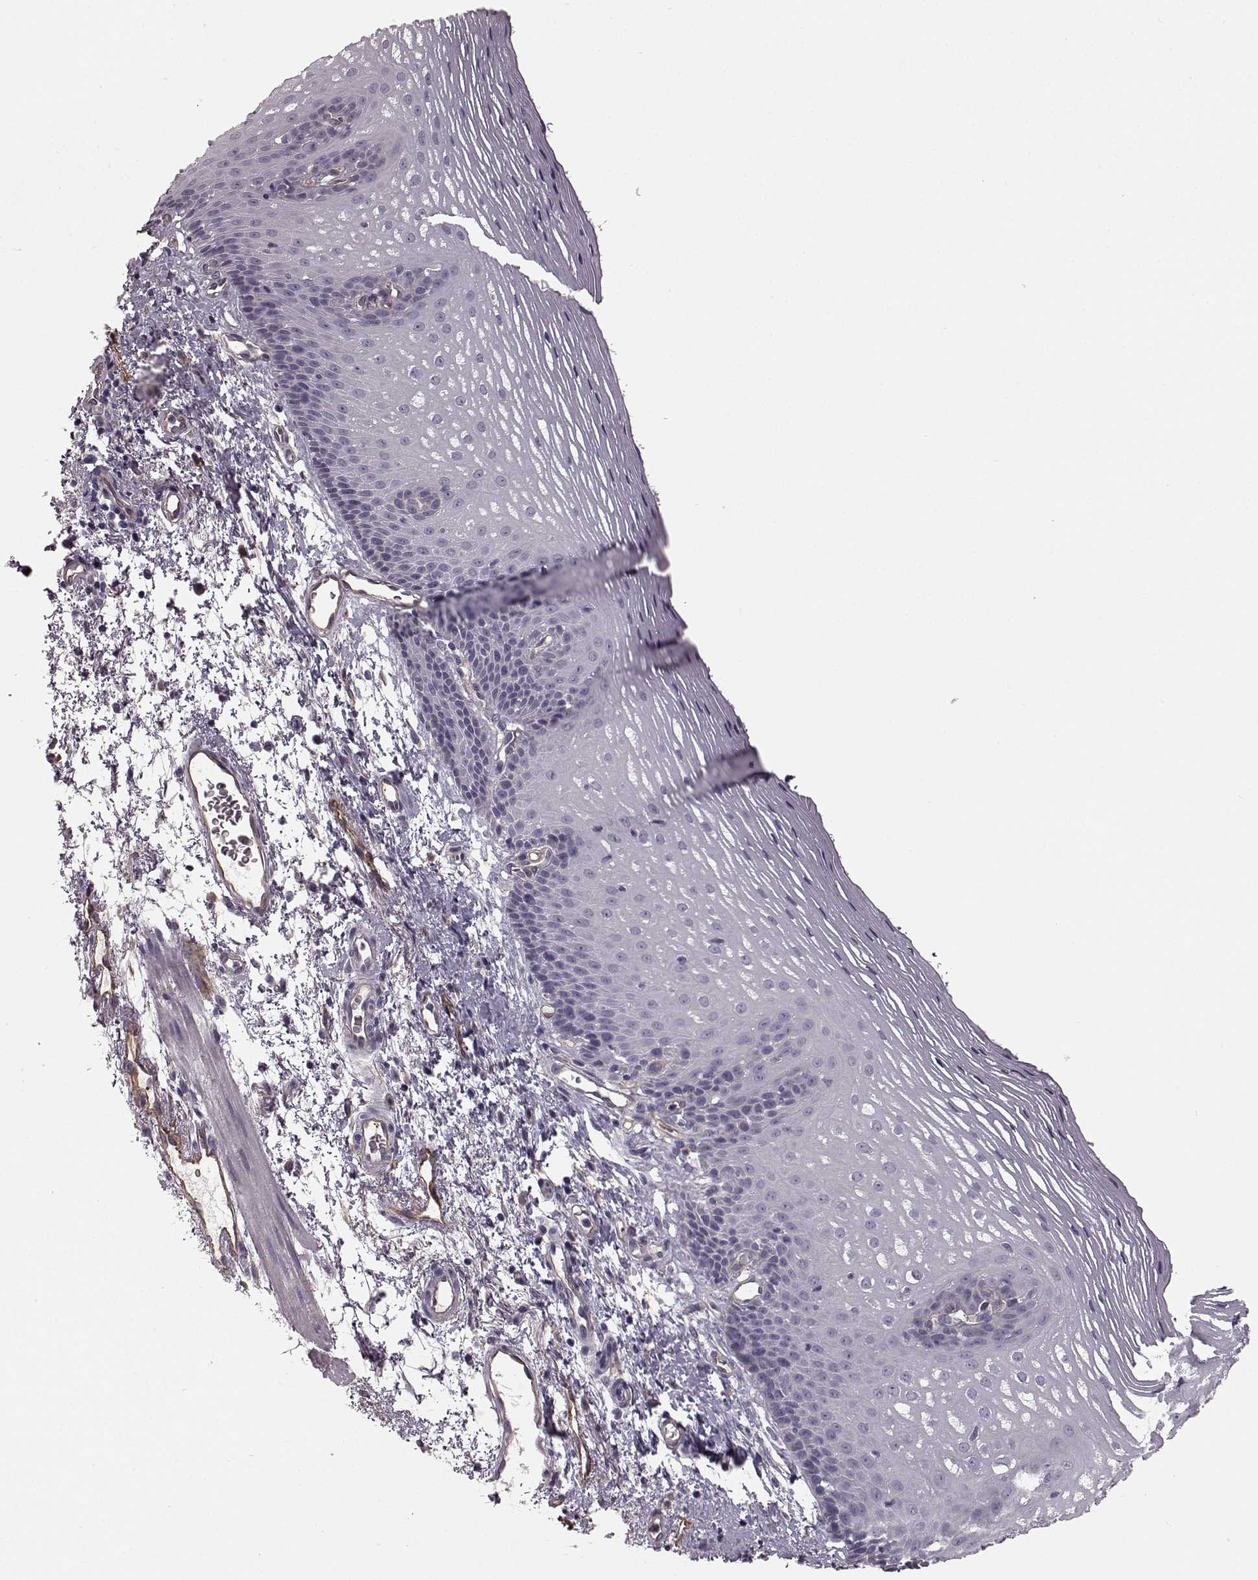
{"staining": {"intensity": "negative", "quantity": "none", "location": "none"}, "tissue": "esophagus", "cell_type": "Squamous epithelial cells", "image_type": "normal", "snomed": [{"axis": "morphology", "description": "Normal tissue, NOS"}, {"axis": "topography", "description": "Esophagus"}], "caption": "IHC of normal esophagus shows no positivity in squamous epithelial cells. (DAB (3,3'-diaminobenzidine) immunohistochemistry (IHC) visualized using brightfield microscopy, high magnification).", "gene": "EIF4E1B", "patient": {"sex": "male", "age": 76}}